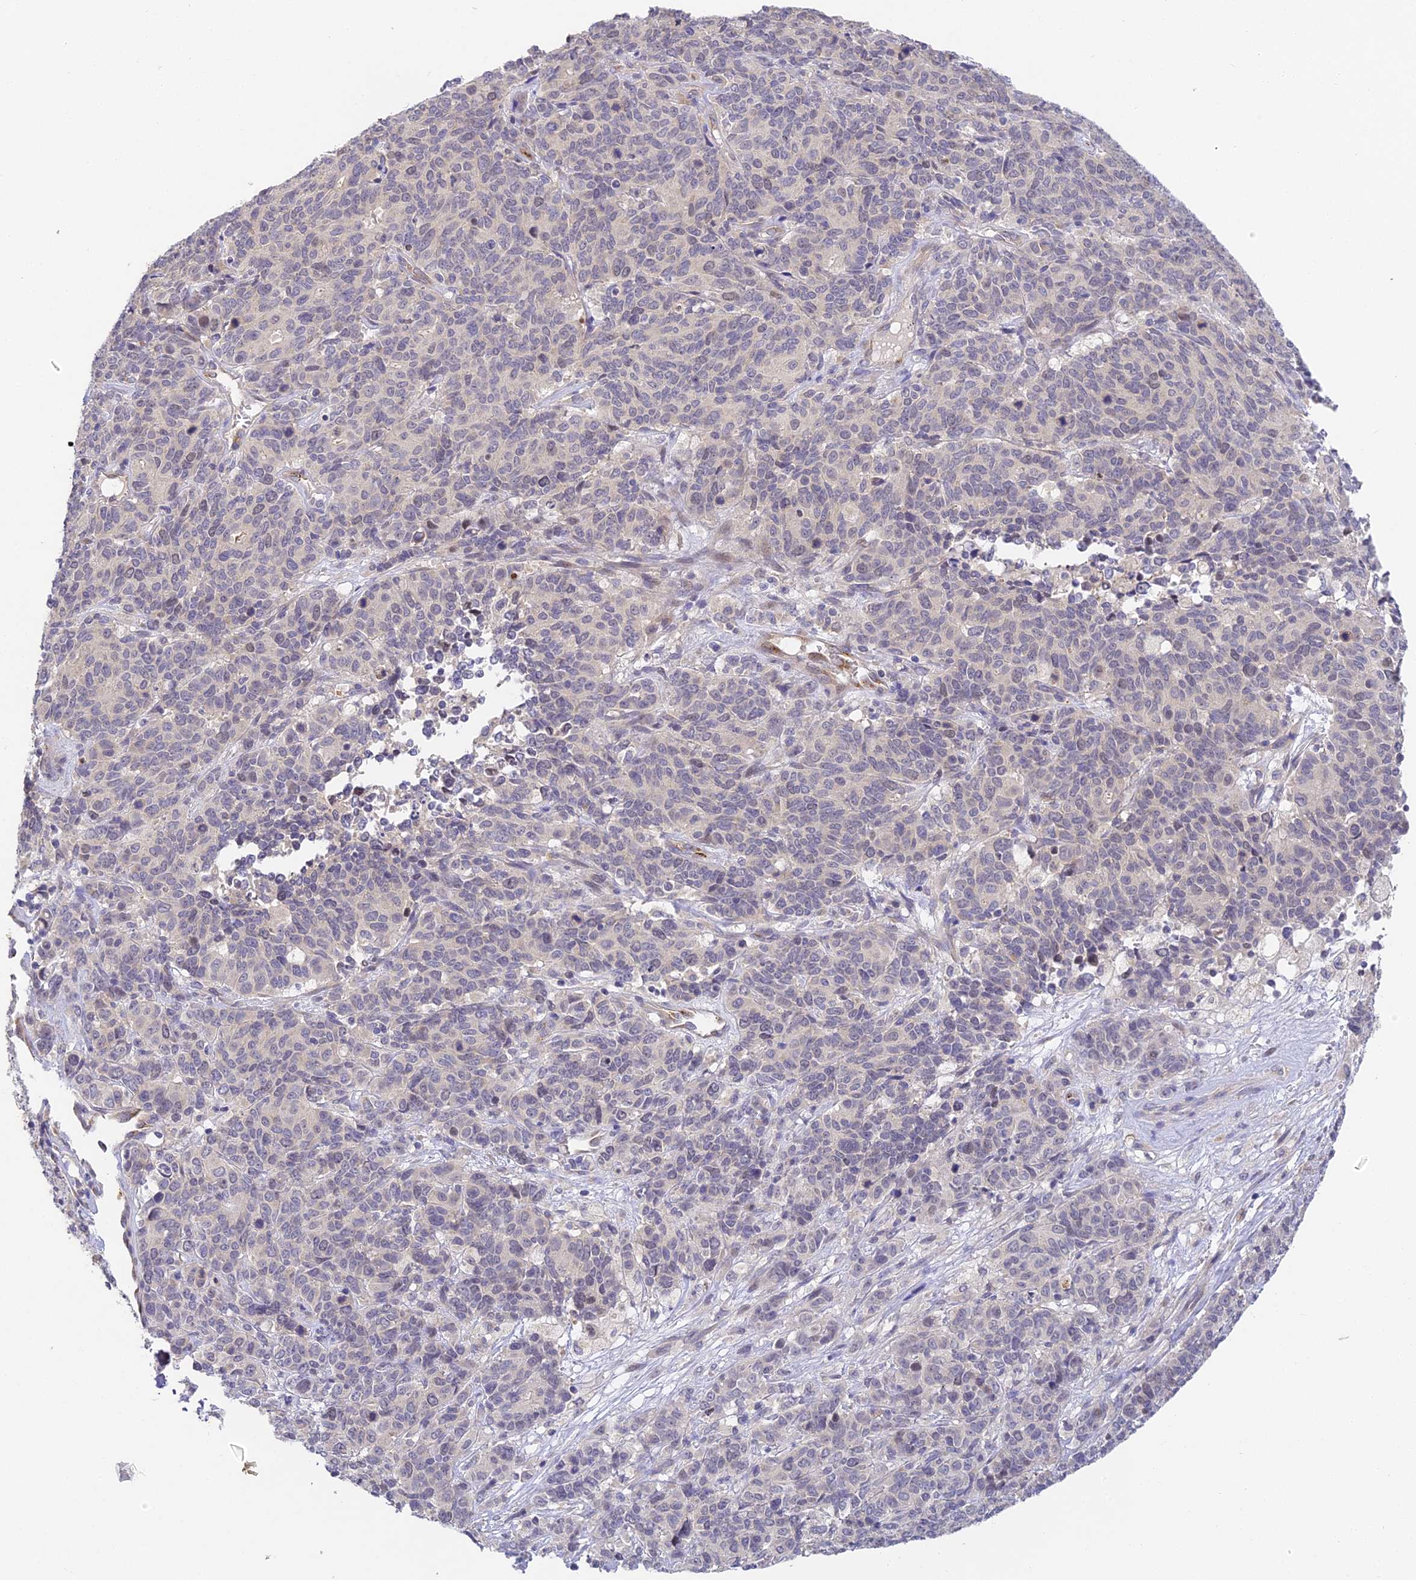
{"staining": {"intensity": "negative", "quantity": "none", "location": "none"}, "tissue": "cervical cancer", "cell_type": "Tumor cells", "image_type": "cancer", "snomed": [{"axis": "morphology", "description": "Squamous cell carcinoma, NOS"}, {"axis": "topography", "description": "Cervix"}], "caption": "A photomicrograph of cervical cancer stained for a protein exhibits no brown staining in tumor cells. Brightfield microscopy of IHC stained with DAB (3,3'-diaminobenzidine) (brown) and hematoxylin (blue), captured at high magnification.", "gene": "DNAAF10", "patient": {"sex": "female", "age": 60}}